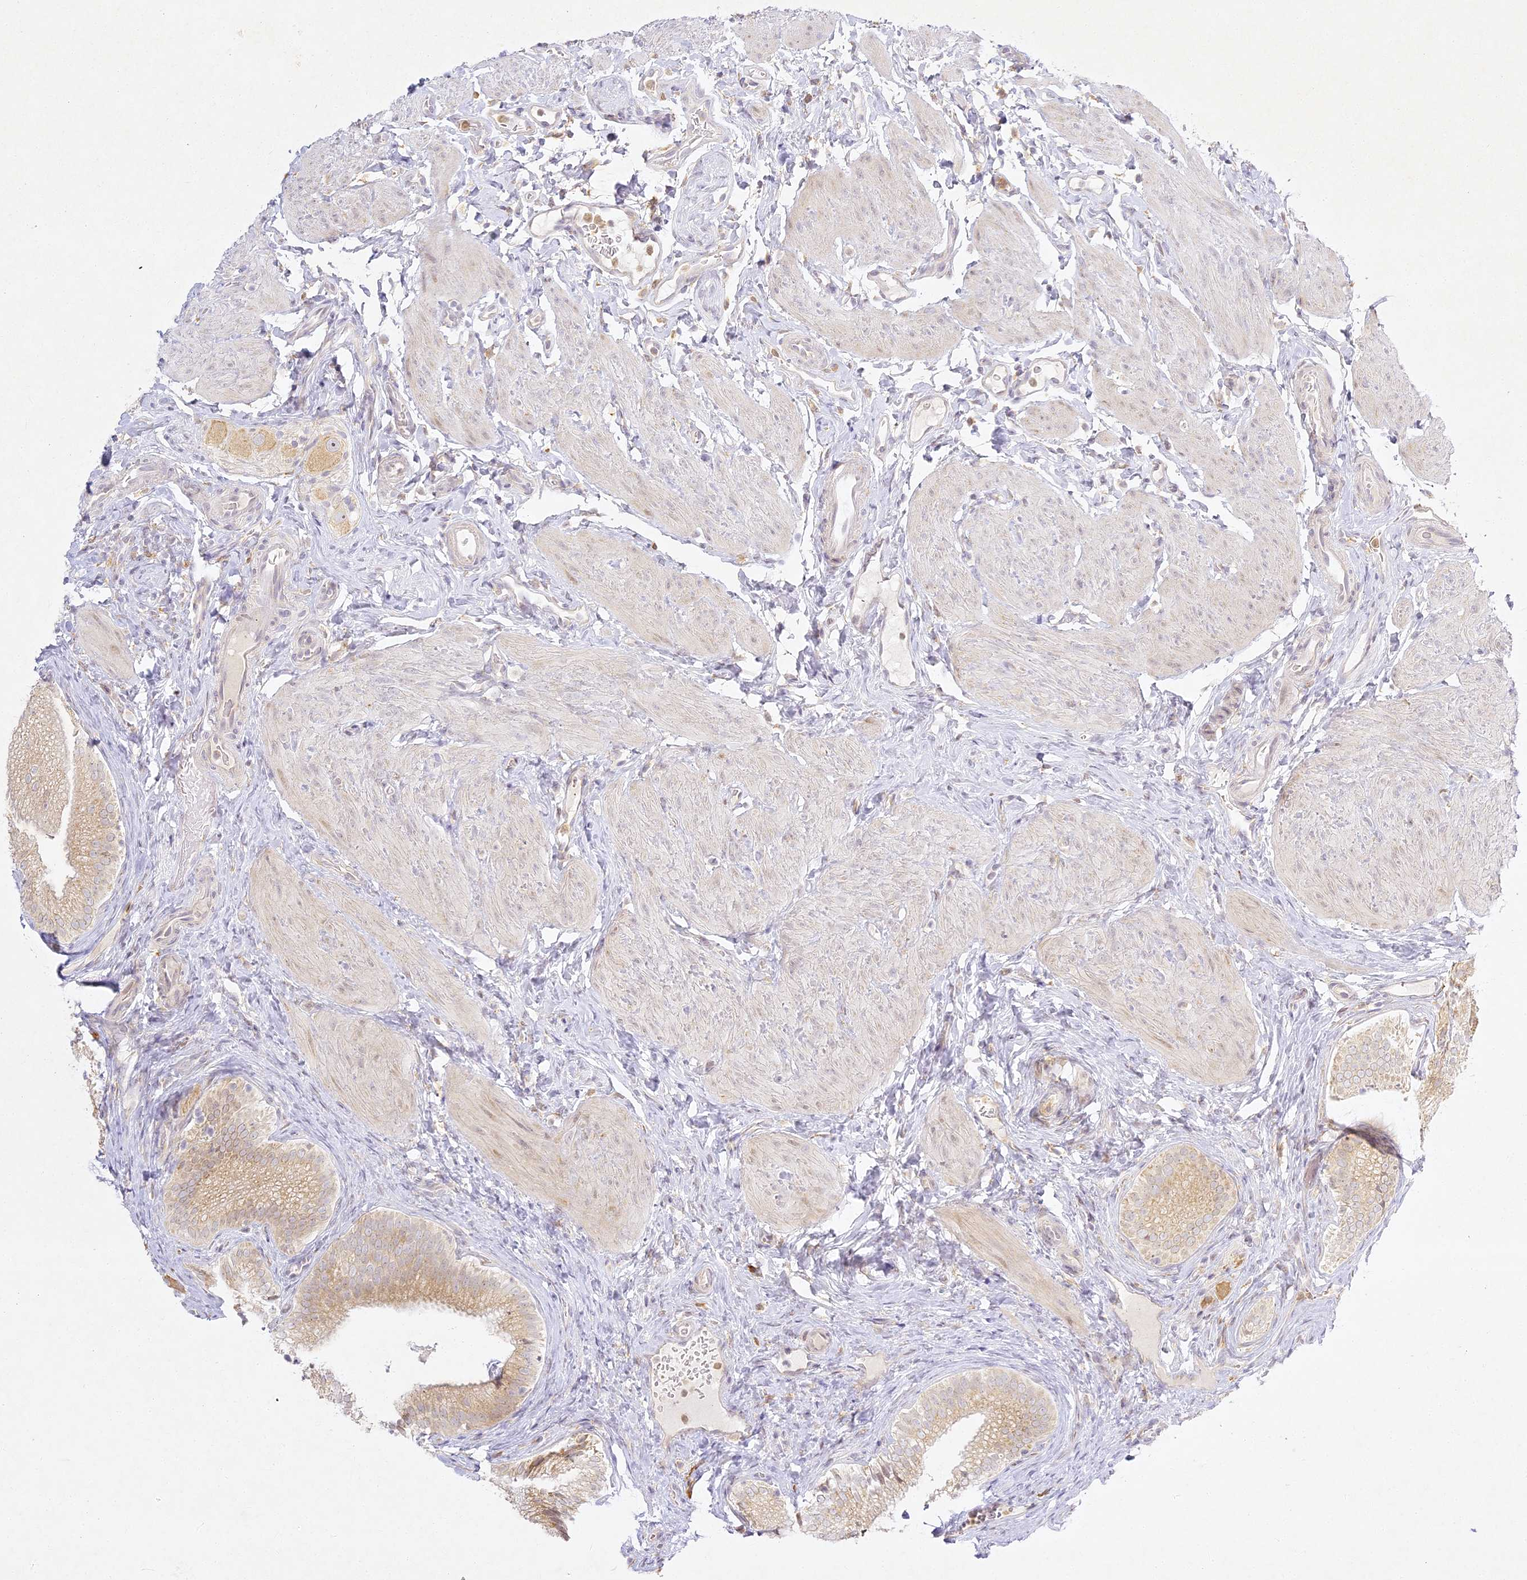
{"staining": {"intensity": "moderate", "quantity": "25%-75%", "location": "cytoplasmic/membranous"}, "tissue": "gallbladder", "cell_type": "Glandular cells", "image_type": "normal", "snomed": [{"axis": "morphology", "description": "Normal tissue, NOS"}, {"axis": "topography", "description": "Gallbladder"}], "caption": "Immunohistochemical staining of normal gallbladder exhibits moderate cytoplasmic/membranous protein expression in approximately 25%-75% of glandular cells.", "gene": "SLC30A5", "patient": {"sex": "female", "age": 30}}